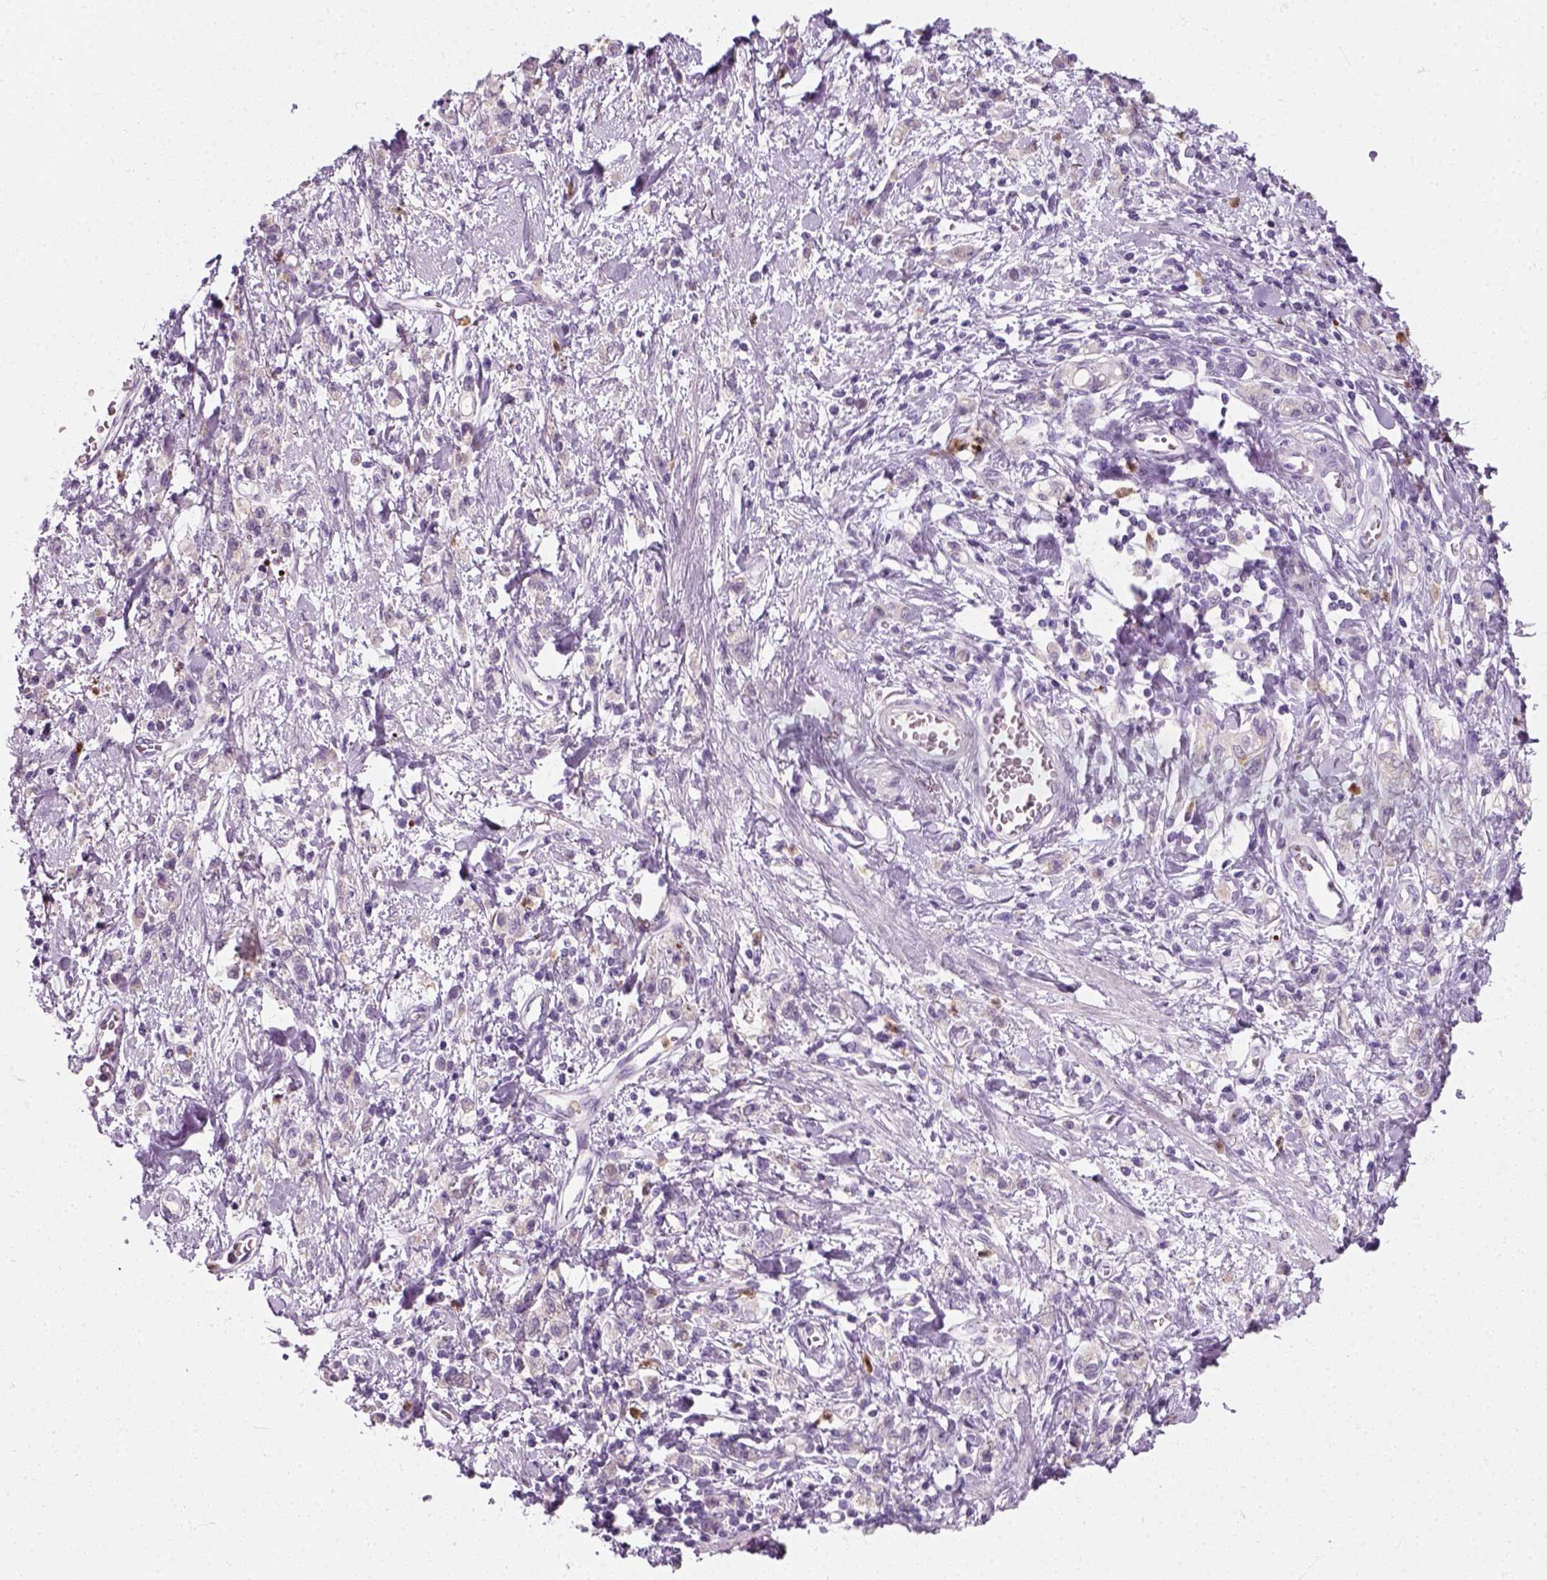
{"staining": {"intensity": "negative", "quantity": "none", "location": "none"}, "tissue": "stomach cancer", "cell_type": "Tumor cells", "image_type": "cancer", "snomed": [{"axis": "morphology", "description": "Adenocarcinoma, NOS"}, {"axis": "topography", "description": "Stomach"}], "caption": "Stomach cancer was stained to show a protein in brown. There is no significant positivity in tumor cells. (DAB (3,3'-diaminobenzidine) IHC with hematoxylin counter stain).", "gene": "IL4", "patient": {"sex": "male", "age": 77}}